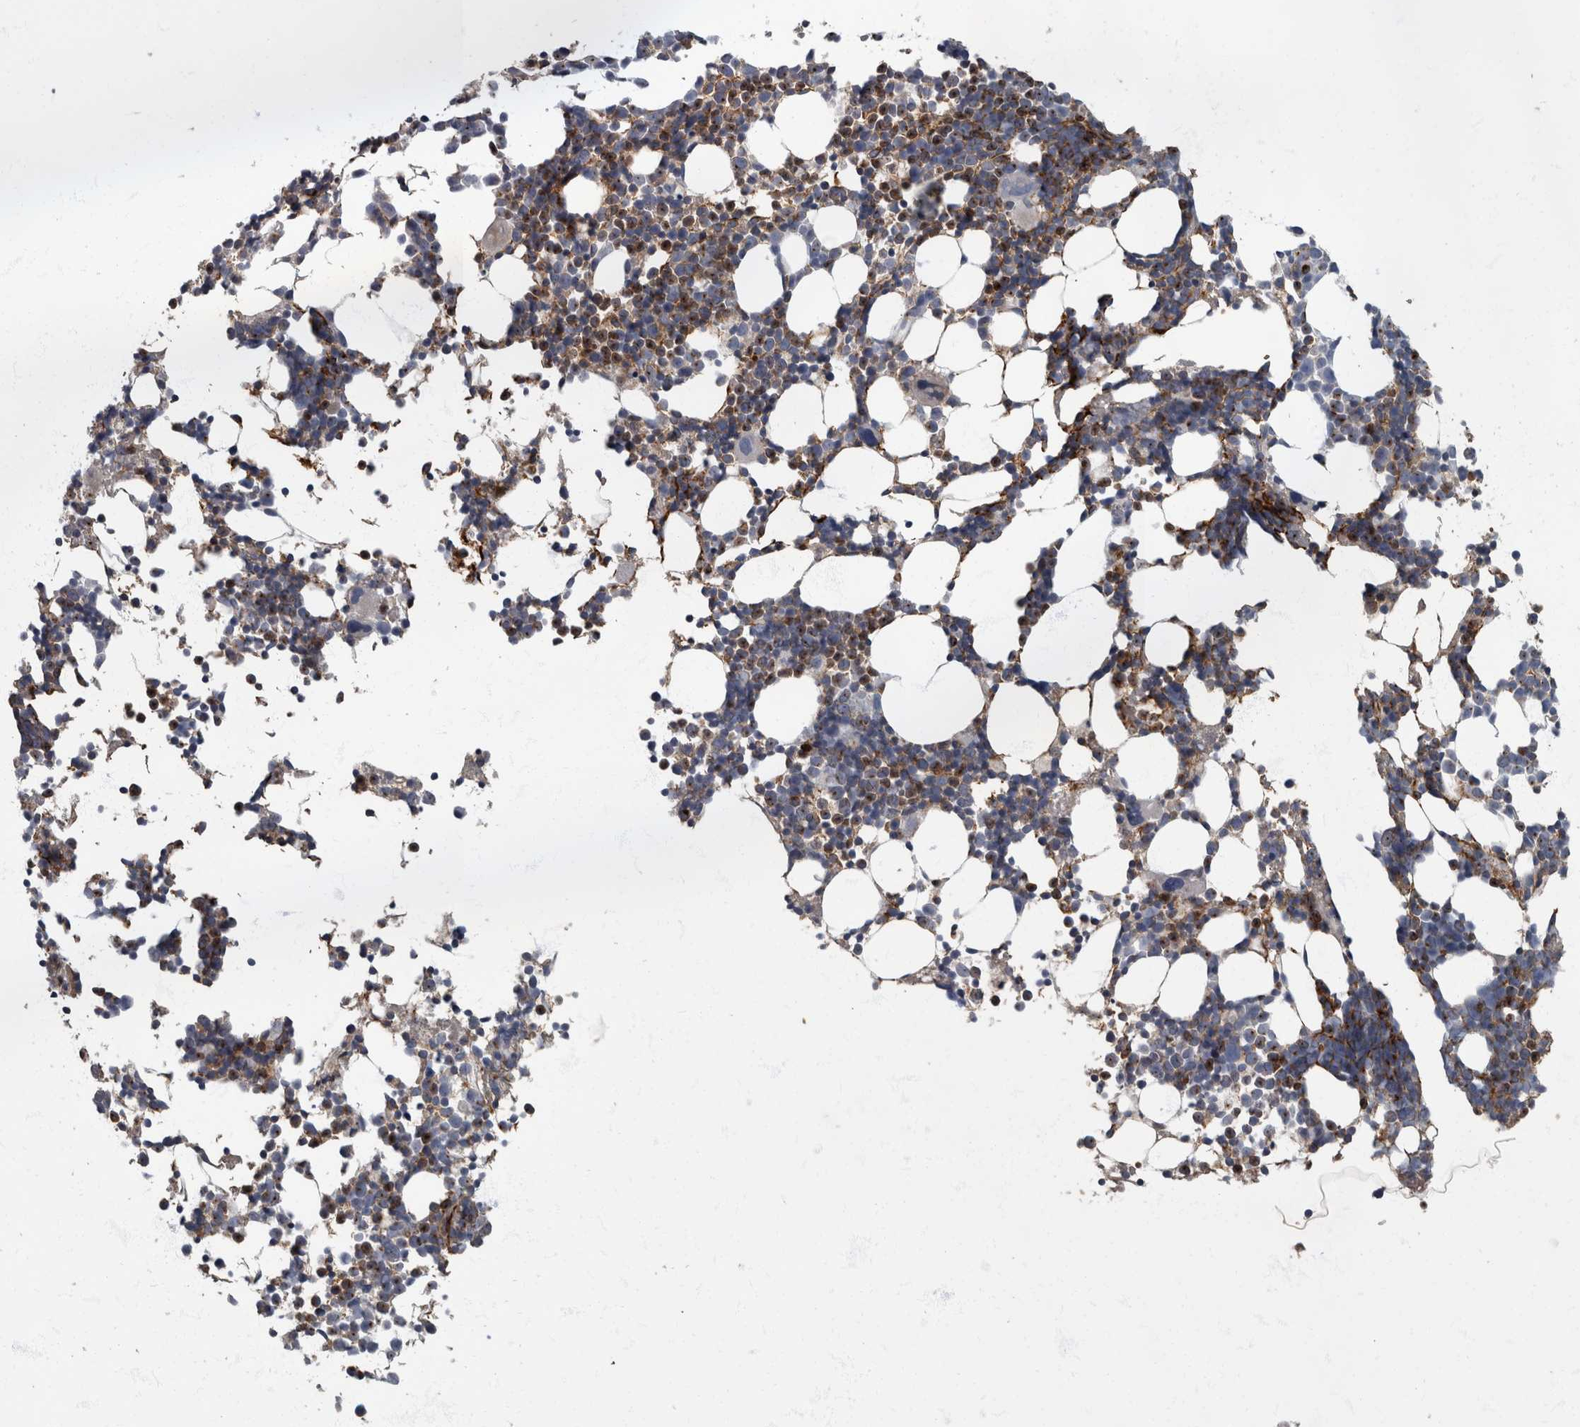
{"staining": {"intensity": "strong", "quantity": "<25%", "location": "cytoplasmic/membranous"}, "tissue": "bone marrow", "cell_type": "Hematopoietic cells", "image_type": "normal", "snomed": [{"axis": "morphology", "description": "Normal tissue, NOS"}, {"axis": "morphology", "description": "Inflammation, NOS"}, {"axis": "topography", "description": "Bone marrow"}], "caption": "Immunohistochemical staining of normal human bone marrow displays medium levels of strong cytoplasmic/membranous expression in approximately <25% of hematopoietic cells. The staining was performed using DAB to visualize the protein expression in brown, while the nuclei were stained in blue with hematoxylin (Magnification: 20x).", "gene": "CDC42BPG", "patient": {"sex": "male", "age": 21}}